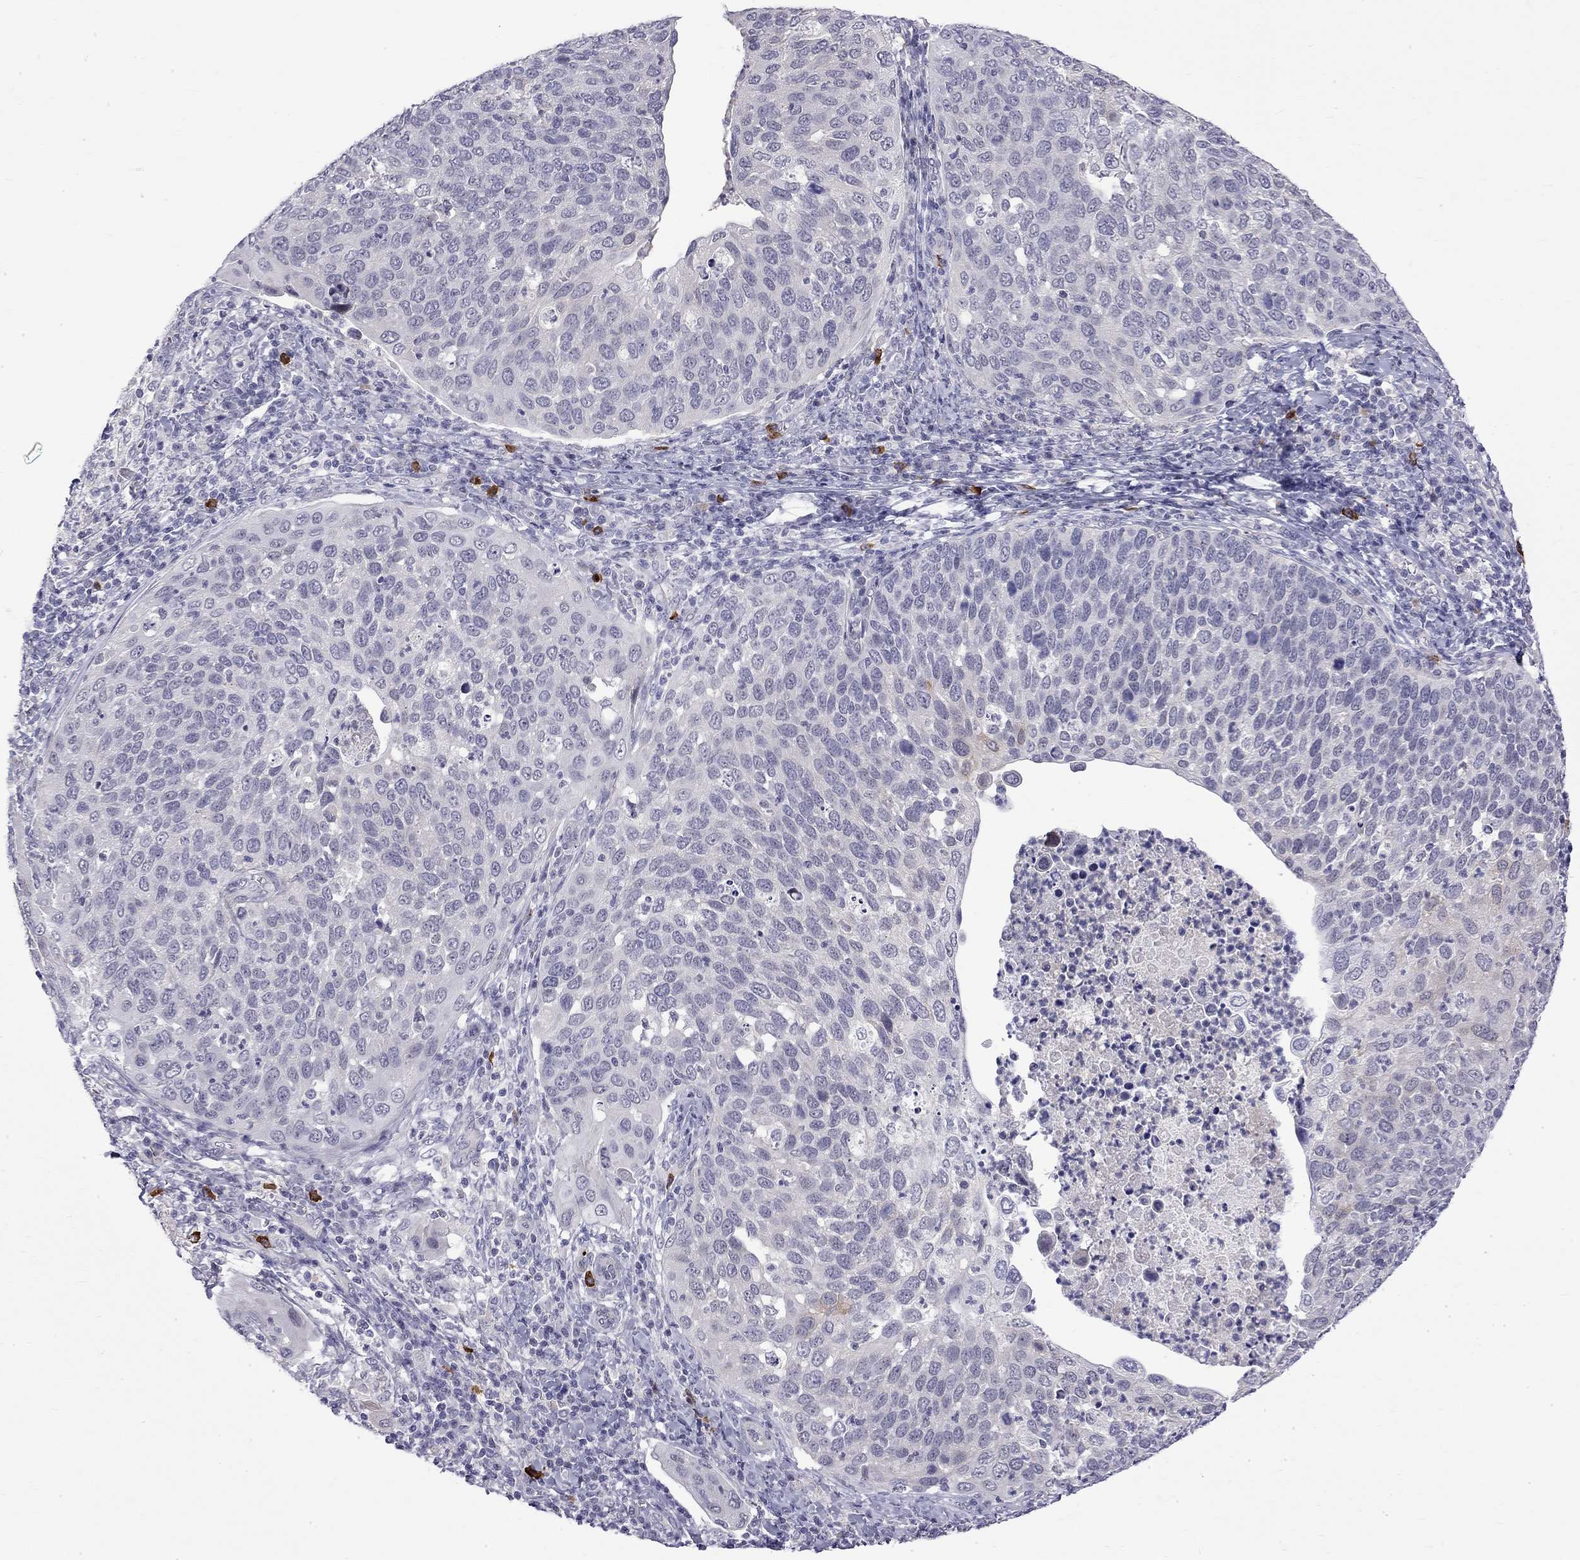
{"staining": {"intensity": "negative", "quantity": "none", "location": "none"}, "tissue": "cervical cancer", "cell_type": "Tumor cells", "image_type": "cancer", "snomed": [{"axis": "morphology", "description": "Squamous cell carcinoma, NOS"}, {"axis": "topography", "description": "Cervix"}], "caption": "This is an IHC photomicrograph of cervical cancer (squamous cell carcinoma). There is no expression in tumor cells.", "gene": "RTL9", "patient": {"sex": "female", "age": 54}}